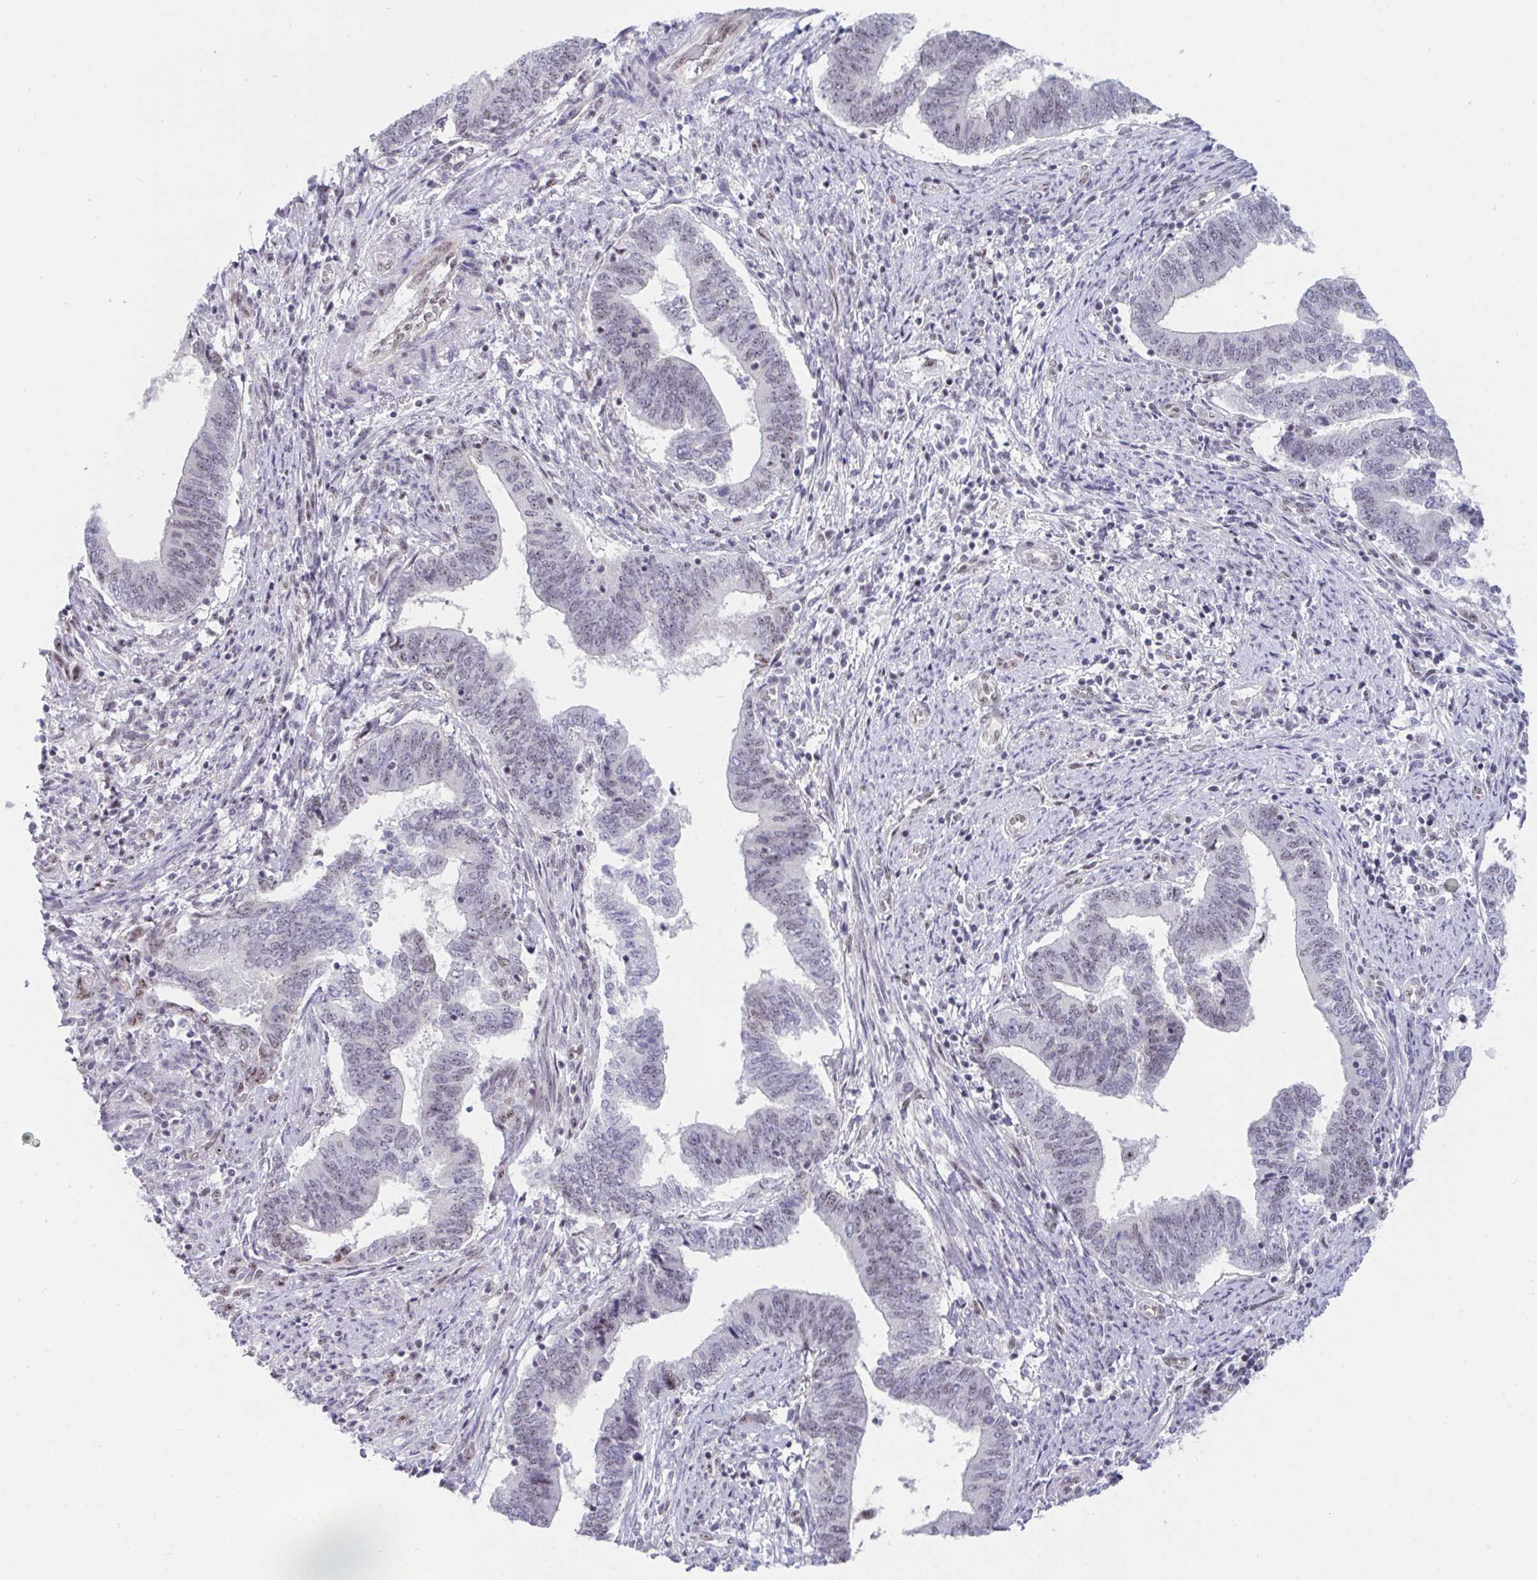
{"staining": {"intensity": "weak", "quantity": "<25%", "location": "nuclear"}, "tissue": "endometrial cancer", "cell_type": "Tumor cells", "image_type": "cancer", "snomed": [{"axis": "morphology", "description": "Adenocarcinoma, NOS"}, {"axis": "topography", "description": "Endometrium"}], "caption": "Human endometrial adenocarcinoma stained for a protein using IHC demonstrates no expression in tumor cells.", "gene": "PRR14", "patient": {"sex": "female", "age": 65}}